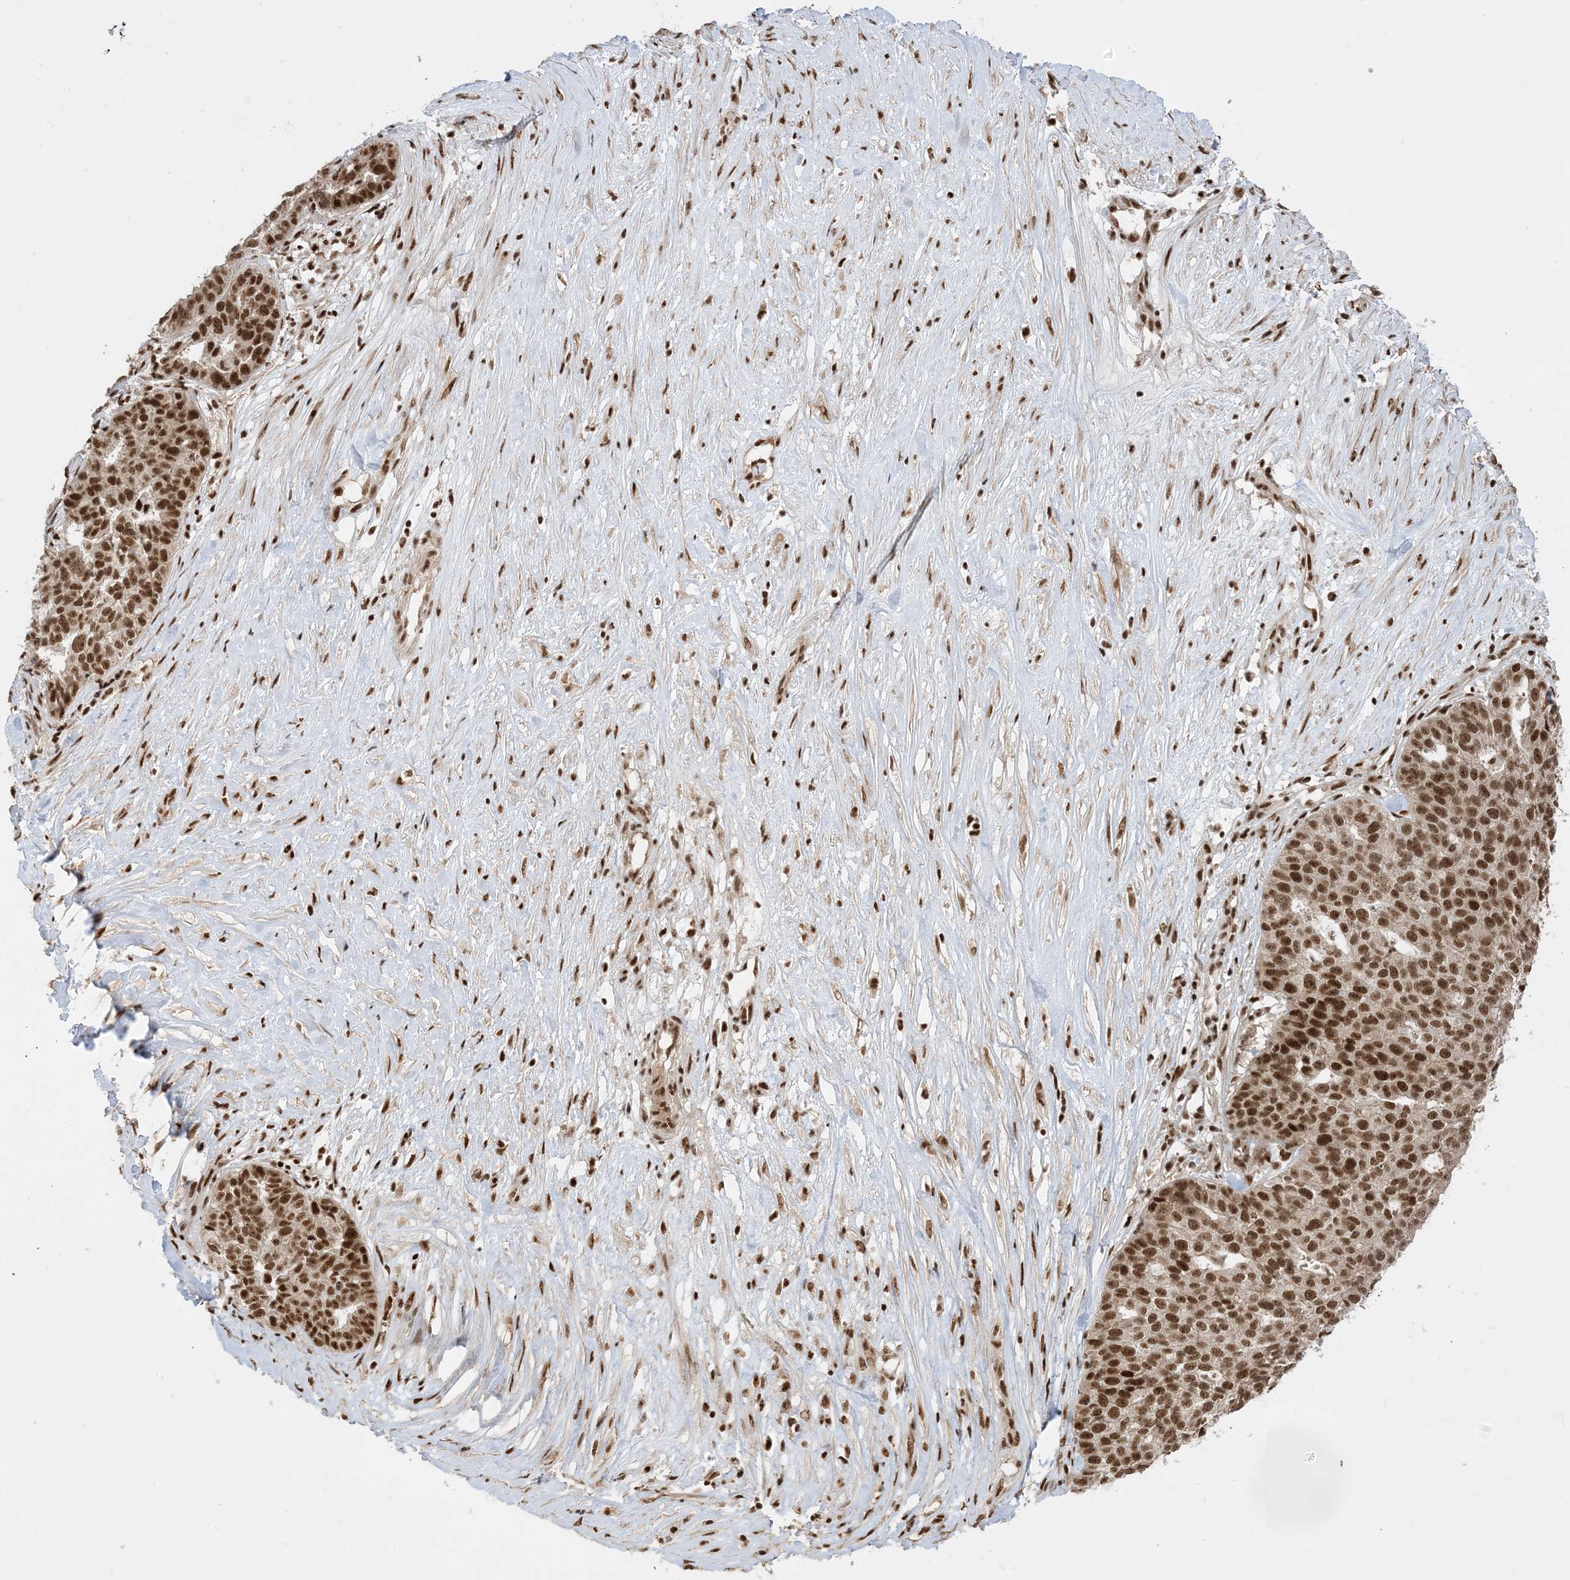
{"staining": {"intensity": "strong", "quantity": ">75%", "location": "nuclear"}, "tissue": "ovarian cancer", "cell_type": "Tumor cells", "image_type": "cancer", "snomed": [{"axis": "morphology", "description": "Cystadenocarcinoma, serous, NOS"}, {"axis": "topography", "description": "Ovary"}], "caption": "The histopathology image exhibits a brown stain indicating the presence of a protein in the nuclear of tumor cells in ovarian cancer (serous cystadenocarcinoma). (DAB (3,3'-diaminobenzidine) IHC with brightfield microscopy, high magnification).", "gene": "PPIL2", "patient": {"sex": "female", "age": 59}}